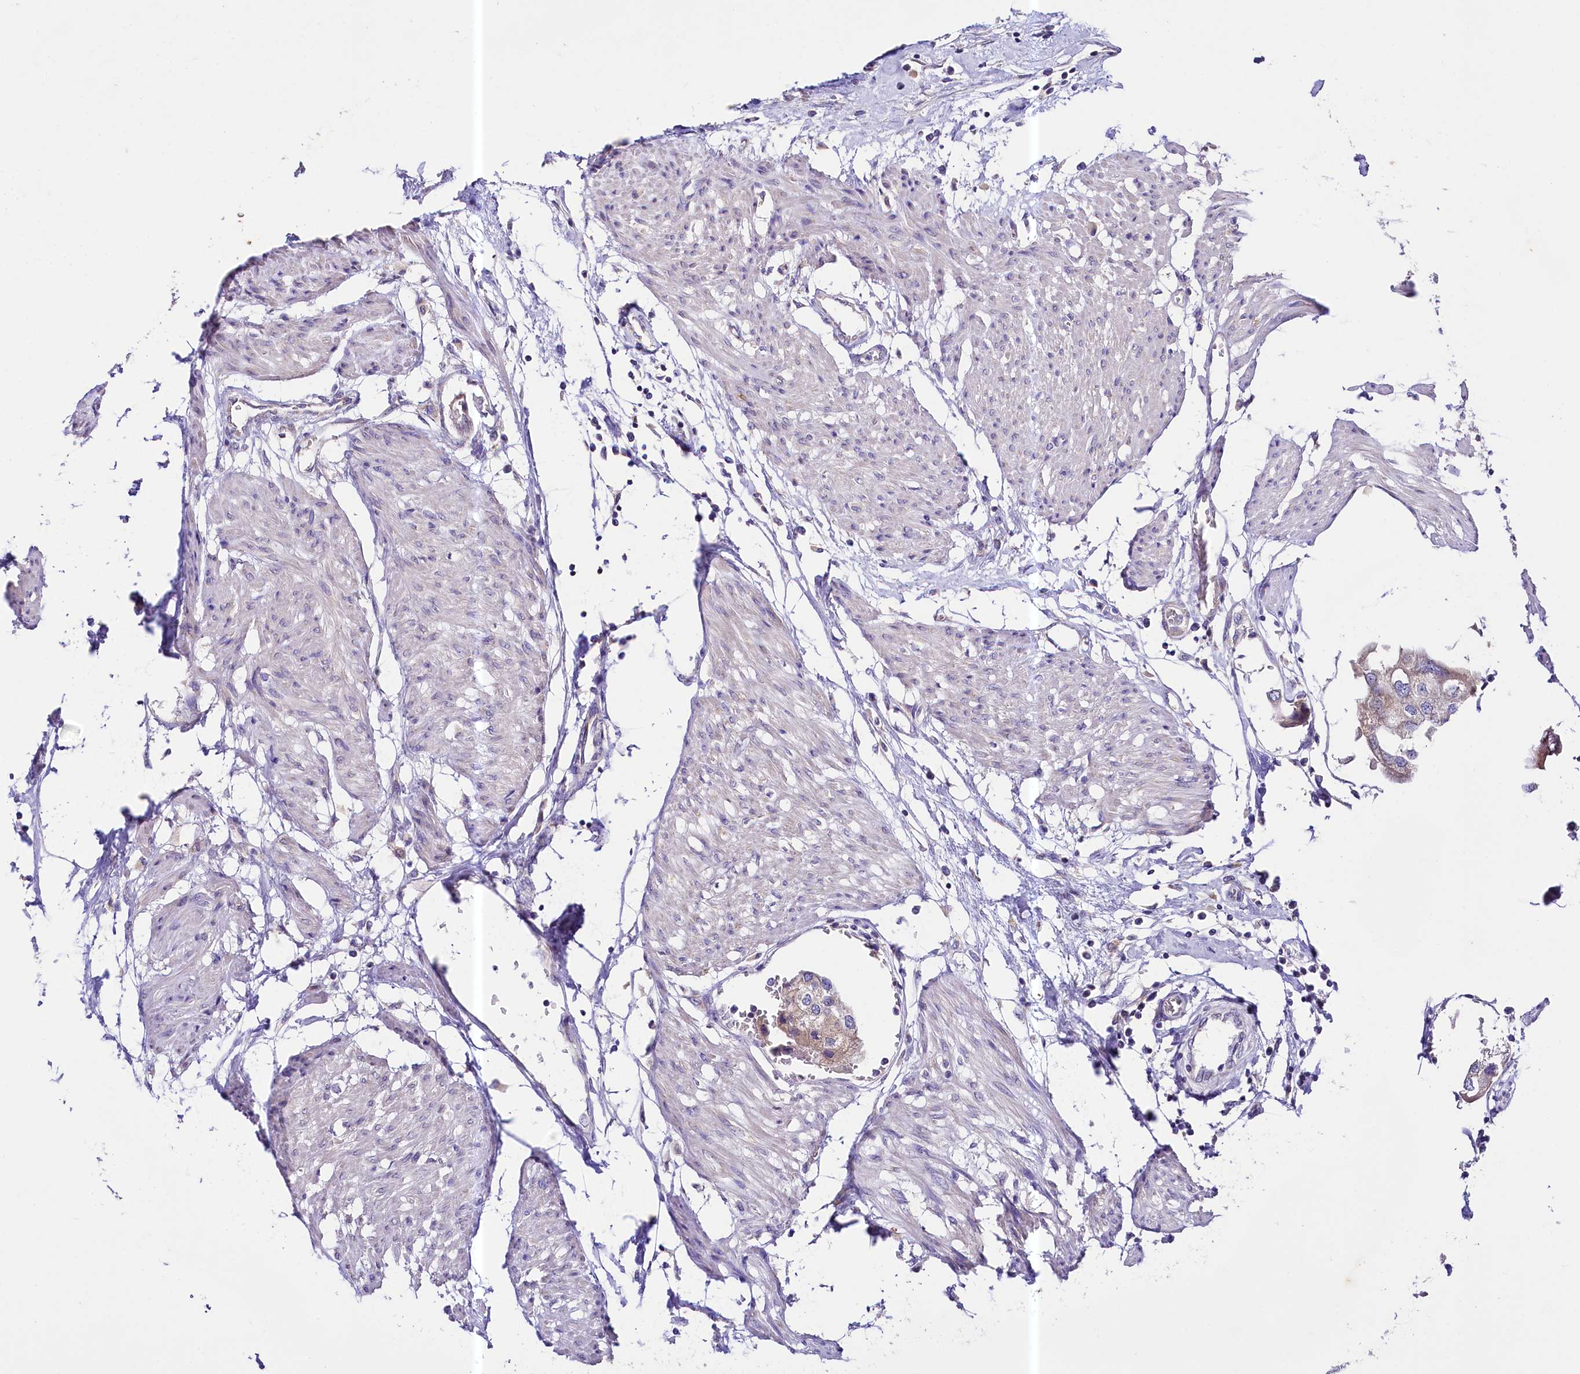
{"staining": {"intensity": "weak", "quantity": "25%-75%", "location": "cytoplasmic/membranous"}, "tissue": "urothelial cancer", "cell_type": "Tumor cells", "image_type": "cancer", "snomed": [{"axis": "morphology", "description": "Urothelial carcinoma, High grade"}, {"axis": "topography", "description": "Urinary bladder"}], "caption": "Weak cytoplasmic/membranous expression for a protein is appreciated in approximately 25%-75% of tumor cells of high-grade urothelial carcinoma using IHC.", "gene": "CEP295", "patient": {"sex": "male", "age": 64}}